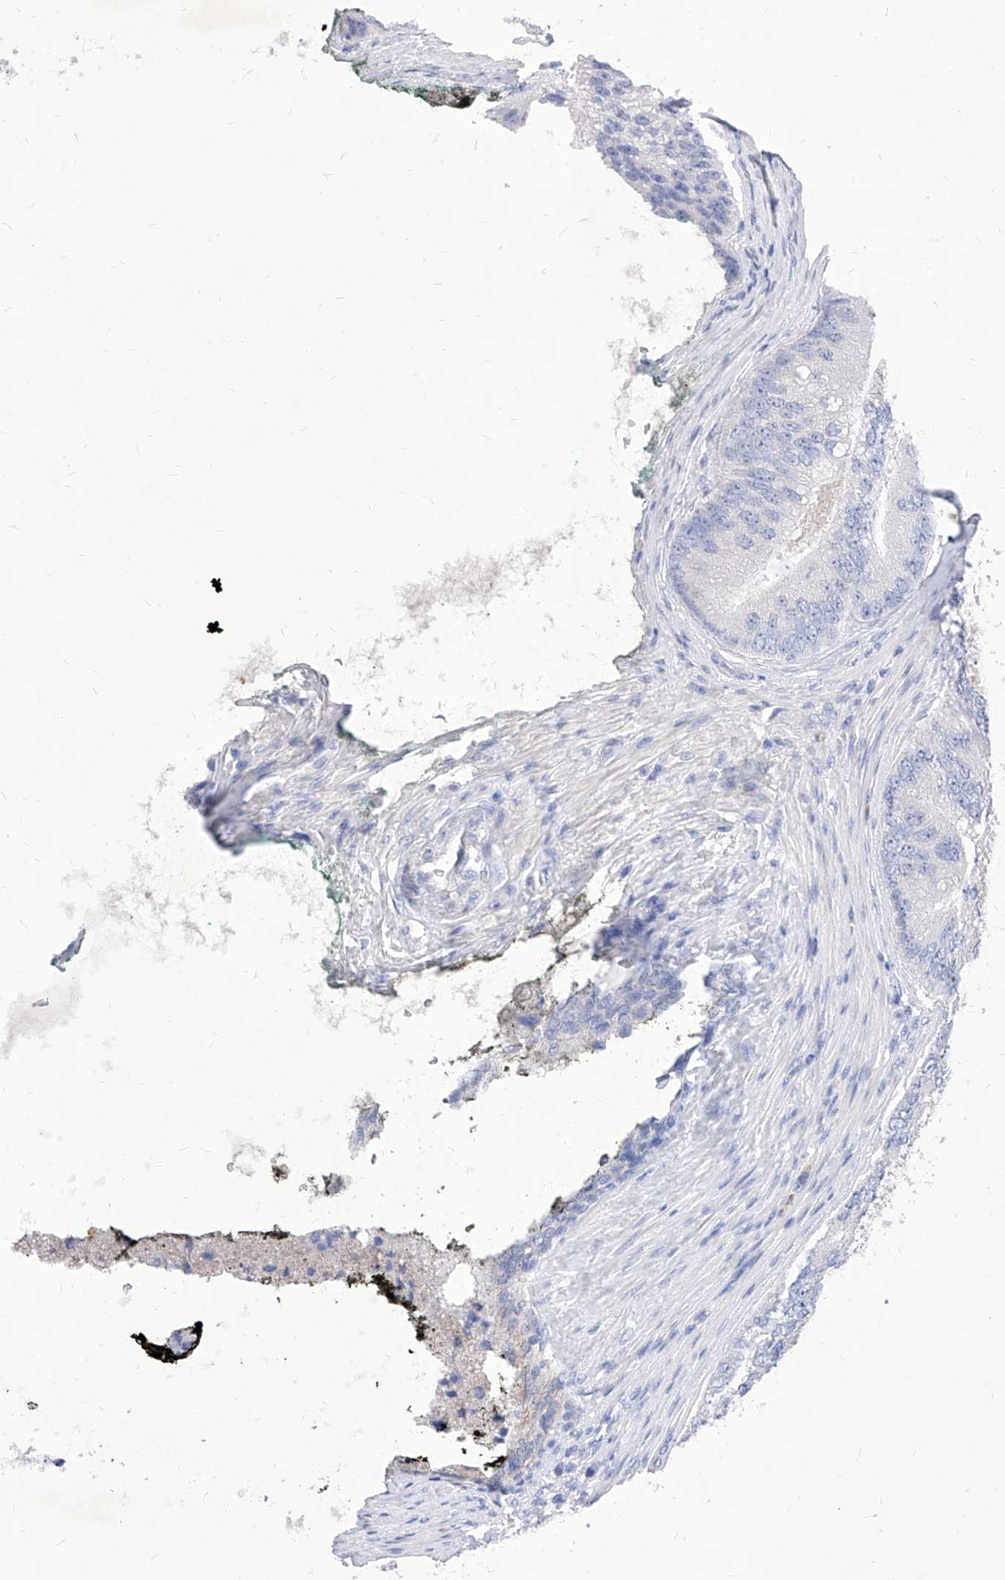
{"staining": {"intensity": "negative", "quantity": "none", "location": "none"}, "tissue": "prostate cancer", "cell_type": "Tumor cells", "image_type": "cancer", "snomed": [{"axis": "morphology", "description": "Adenocarcinoma, High grade"}, {"axis": "topography", "description": "Prostate"}], "caption": "An immunohistochemistry (IHC) histopathology image of prostate cancer (adenocarcinoma (high-grade)) is shown. There is no staining in tumor cells of prostate cancer (adenocarcinoma (high-grade)).", "gene": "VAX1", "patient": {"sex": "male", "age": 70}}